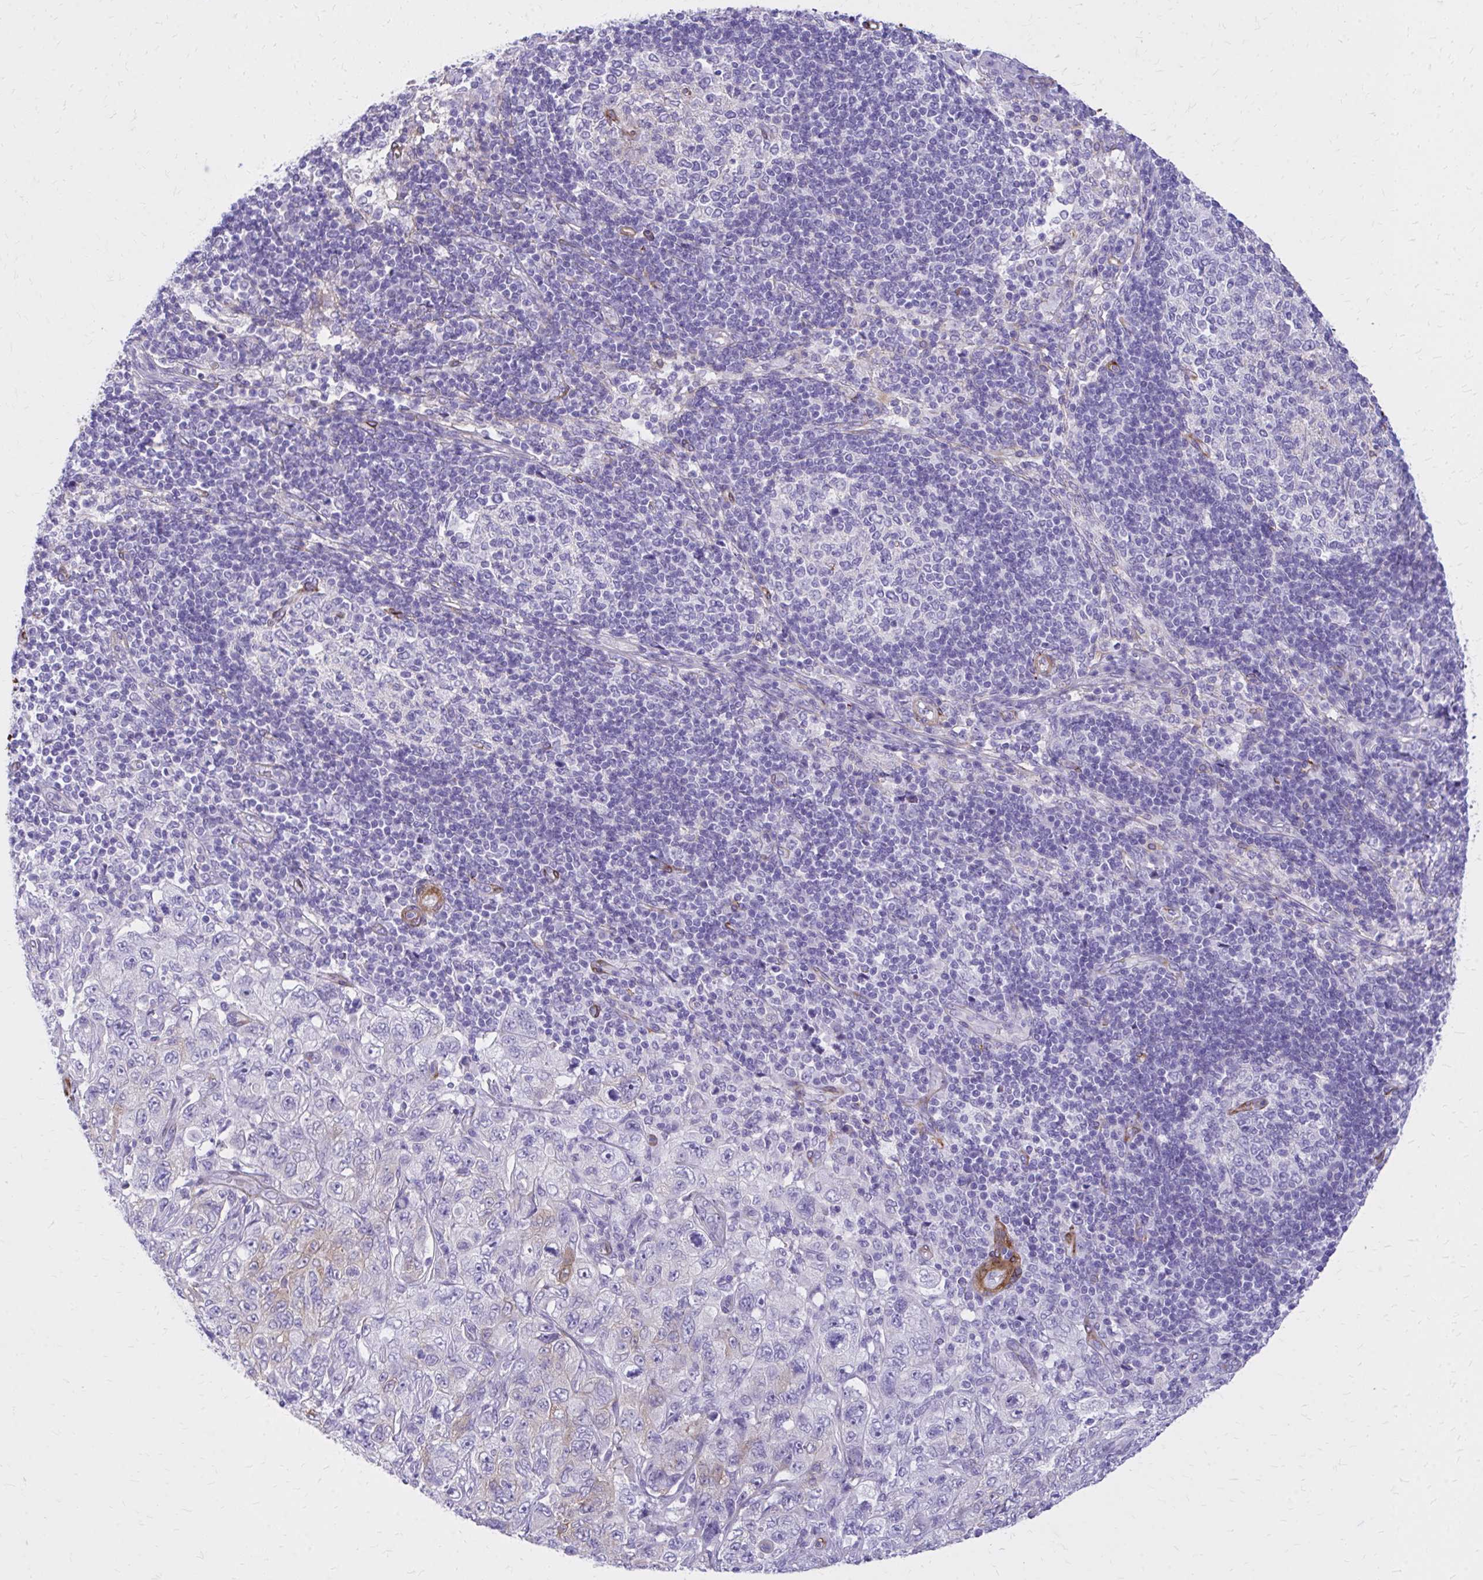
{"staining": {"intensity": "weak", "quantity": "<25%", "location": "cytoplasmic/membranous"}, "tissue": "pancreatic cancer", "cell_type": "Tumor cells", "image_type": "cancer", "snomed": [{"axis": "morphology", "description": "Adenocarcinoma, NOS"}, {"axis": "topography", "description": "Pancreas"}], "caption": "IHC of adenocarcinoma (pancreatic) displays no expression in tumor cells. (DAB (3,3'-diaminobenzidine) immunohistochemistry (IHC), high magnification).", "gene": "EPB41L1", "patient": {"sex": "male", "age": 68}}